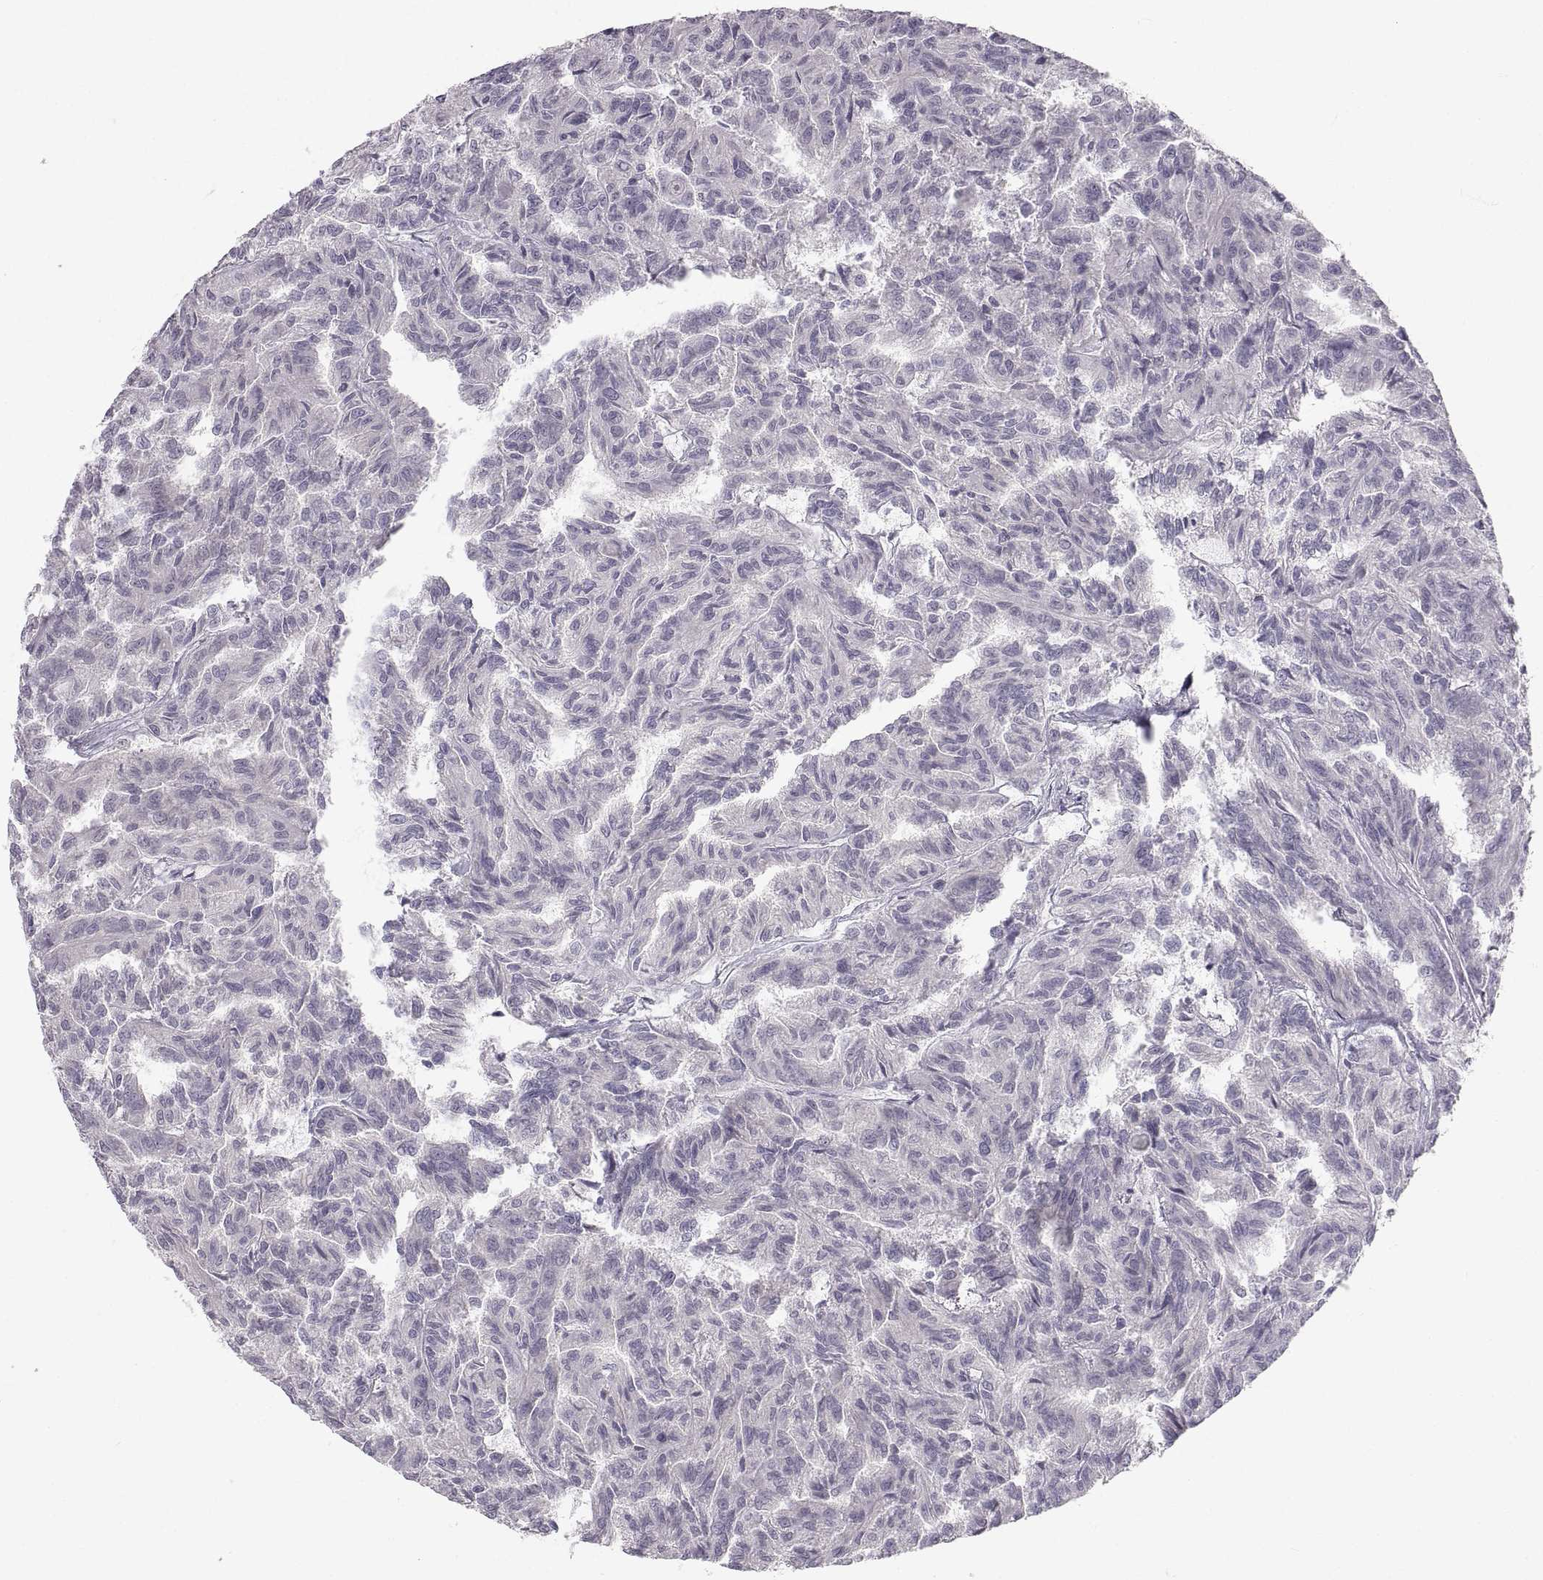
{"staining": {"intensity": "negative", "quantity": "none", "location": "none"}, "tissue": "renal cancer", "cell_type": "Tumor cells", "image_type": "cancer", "snomed": [{"axis": "morphology", "description": "Adenocarcinoma, NOS"}, {"axis": "topography", "description": "Kidney"}], "caption": "DAB immunohistochemical staining of adenocarcinoma (renal) reveals no significant expression in tumor cells.", "gene": "ZNF185", "patient": {"sex": "male", "age": 79}}